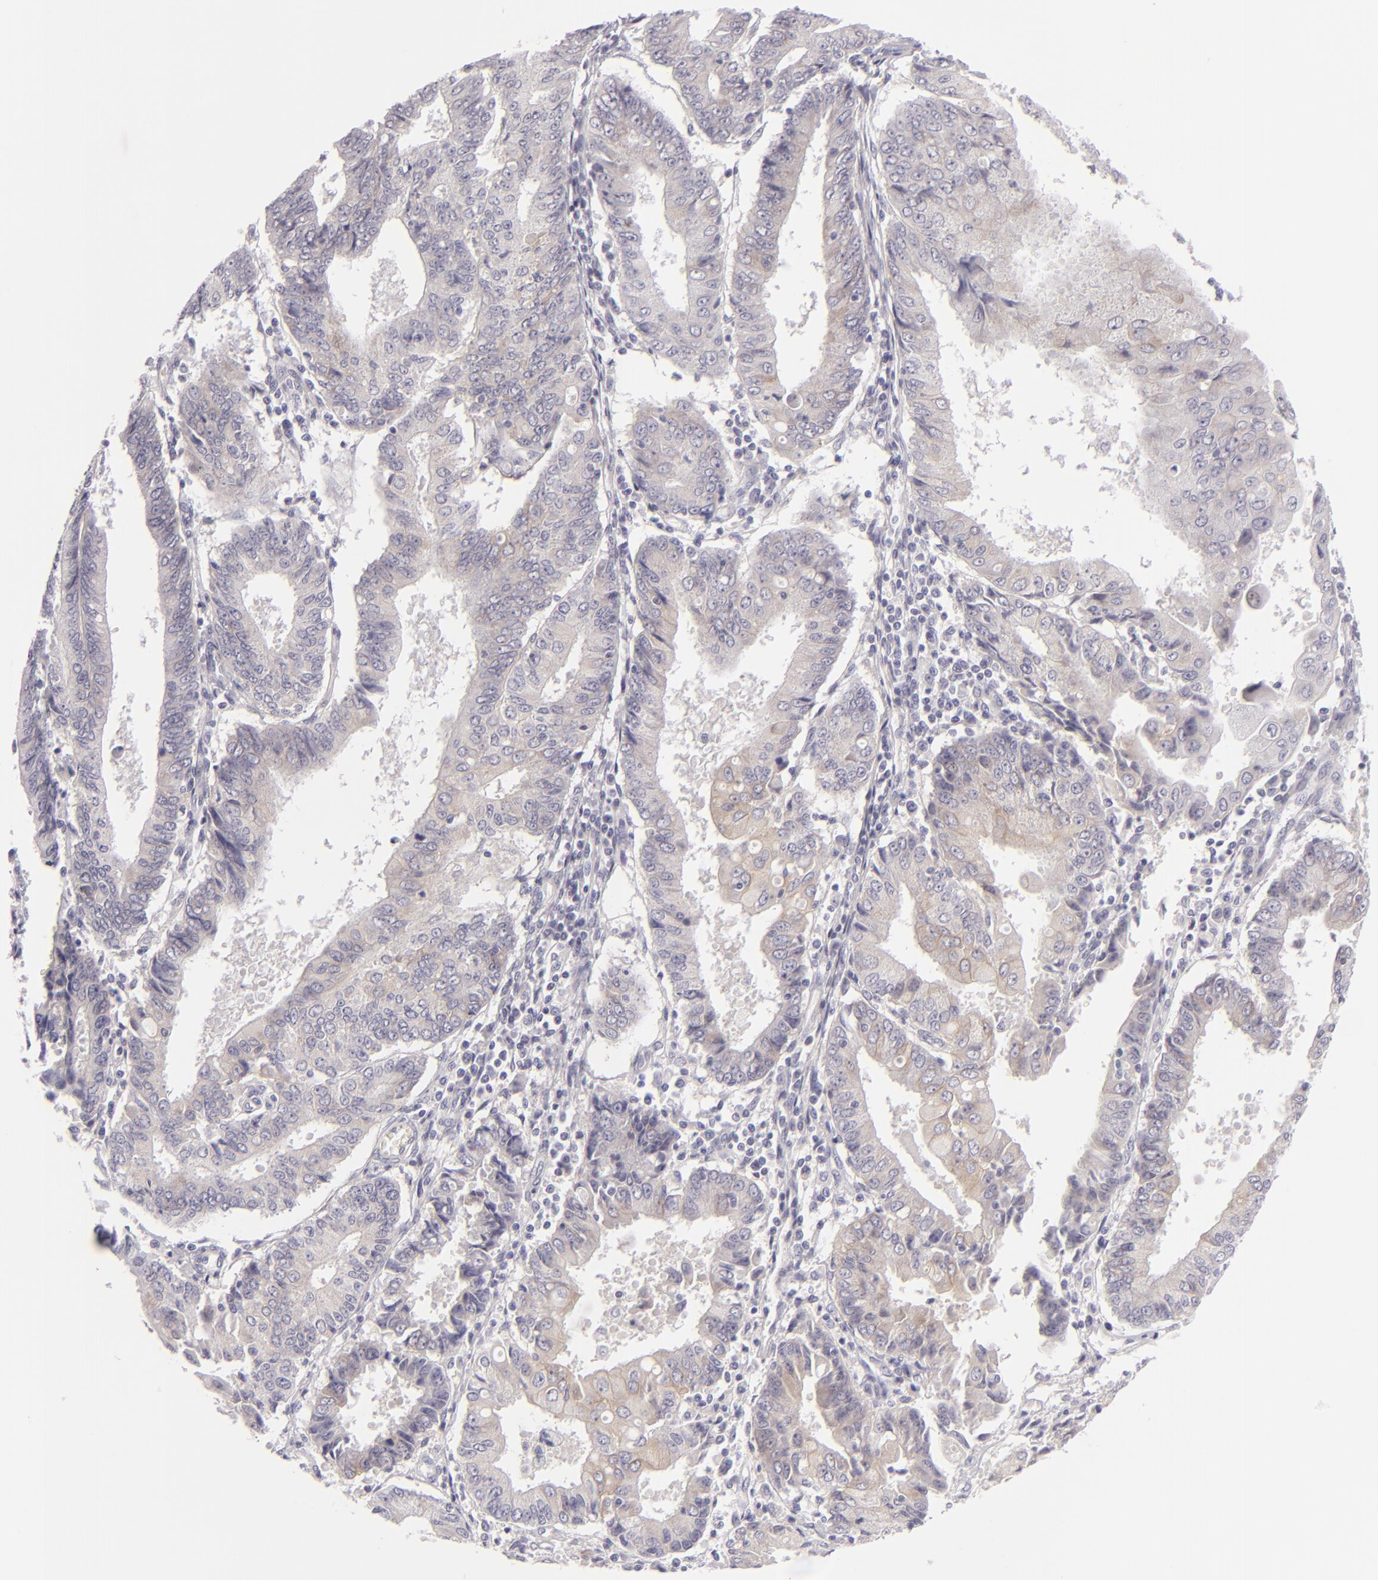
{"staining": {"intensity": "weak", "quantity": ">75%", "location": "cytoplasmic/membranous"}, "tissue": "endometrial cancer", "cell_type": "Tumor cells", "image_type": "cancer", "snomed": [{"axis": "morphology", "description": "Adenocarcinoma, NOS"}, {"axis": "topography", "description": "Endometrium"}], "caption": "This micrograph exhibits immunohistochemistry staining of endometrial cancer (adenocarcinoma), with low weak cytoplasmic/membranous positivity in about >75% of tumor cells.", "gene": "DLG4", "patient": {"sex": "female", "age": 75}}